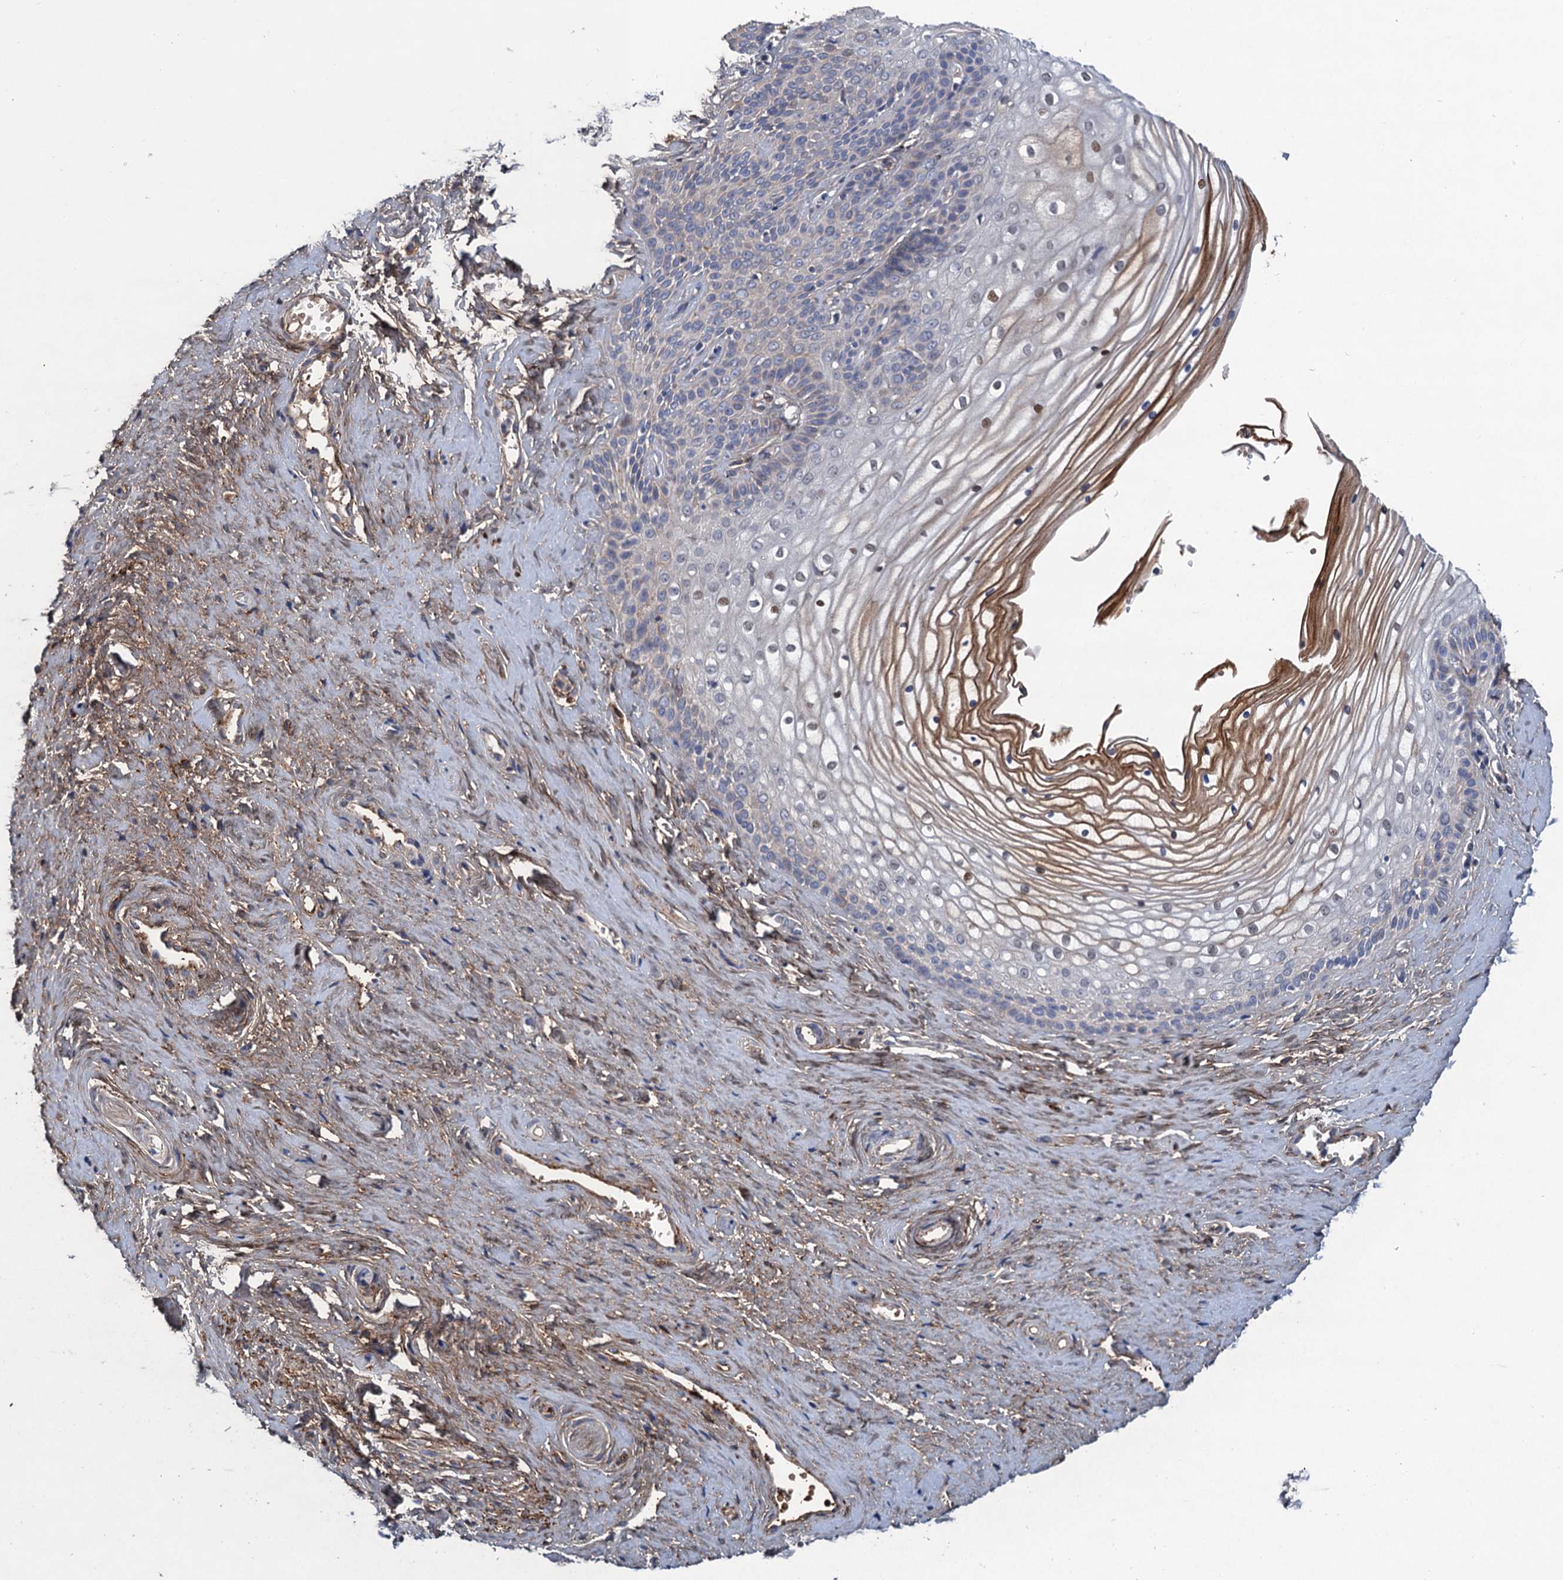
{"staining": {"intensity": "moderate", "quantity": "<25%", "location": "cytoplasmic/membranous,nuclear"}, "tissue": "vagina", "cell_type": "Squamous epithelial cells", "image_type": "normal", "snomed": [{"axis": "morphology", "description": "Normal tissue, NOS"}, {"axis": "topography", "description": "Vagina"}, {"axis": "topography", "description": "Cervix"}], "caption": "High-power microscopy captured an immunohistochemistry image of benign vagina, revealing moderate cytoplasmic/membranous,nuclear staining in about <25% of squamous epithelial cells.", "gene": "TRAF7", "patient": {"sex": "female", "age": 40}}